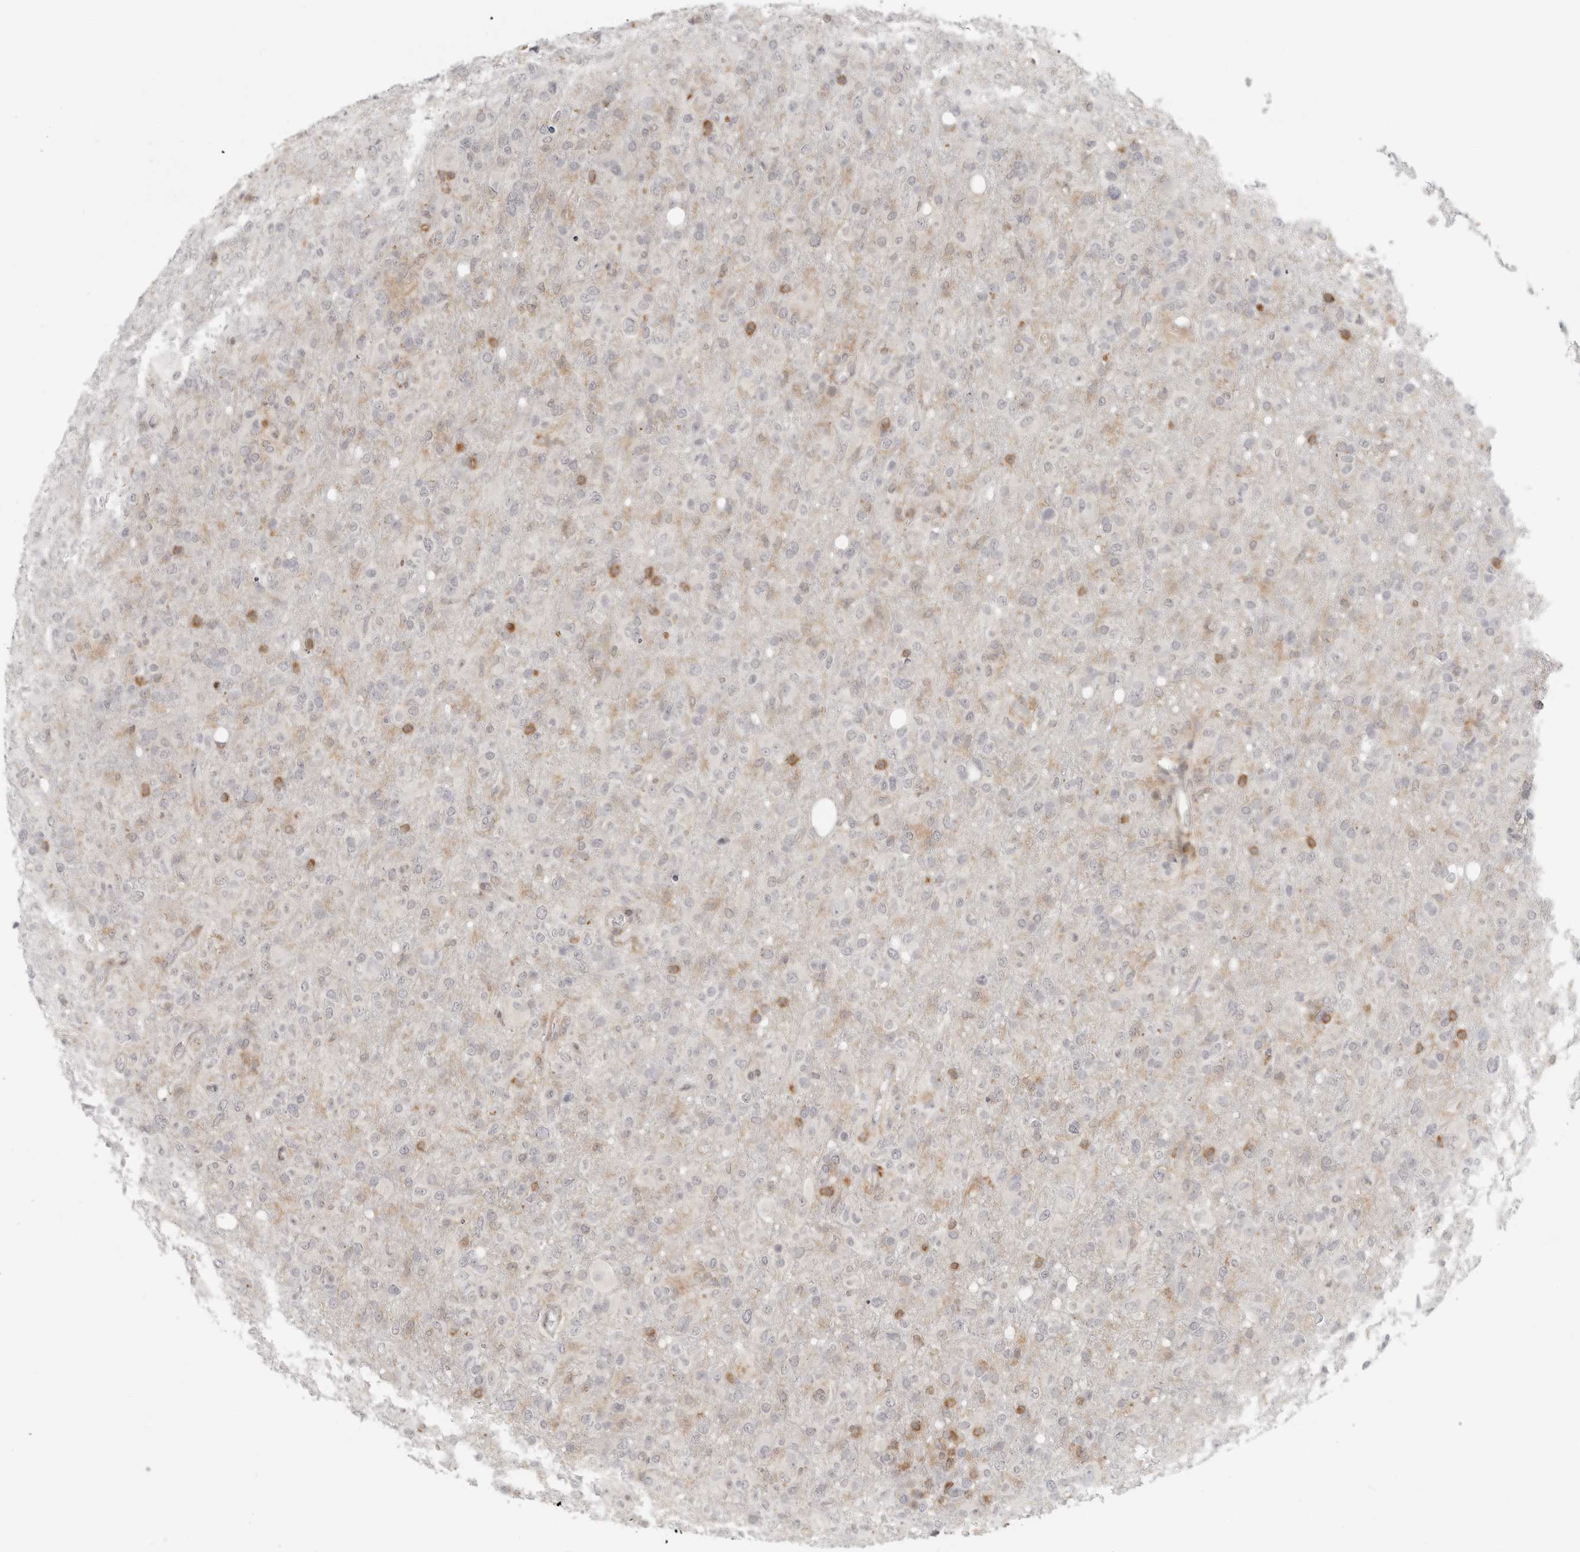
{"staining": {"intensity": "weak", "quantity": "<25%", "location": "cytoplasmic/membranous"}, "tissue": "glioma", "cell_type": "Tumor cells", "image_type": "cancer", "snomed": [{"axis": "morphology", "description": "Glioma, malignant, High grade"}, {"axis": "topography", "description": "Brain"}], "caption": "A high-resolution image shows immunohistochemistry staining of glioma, which exhibits no significant positivity in tumor cells.", "gene": "SH3KBP1", "patient": {"sex": "female", "age": 57}}